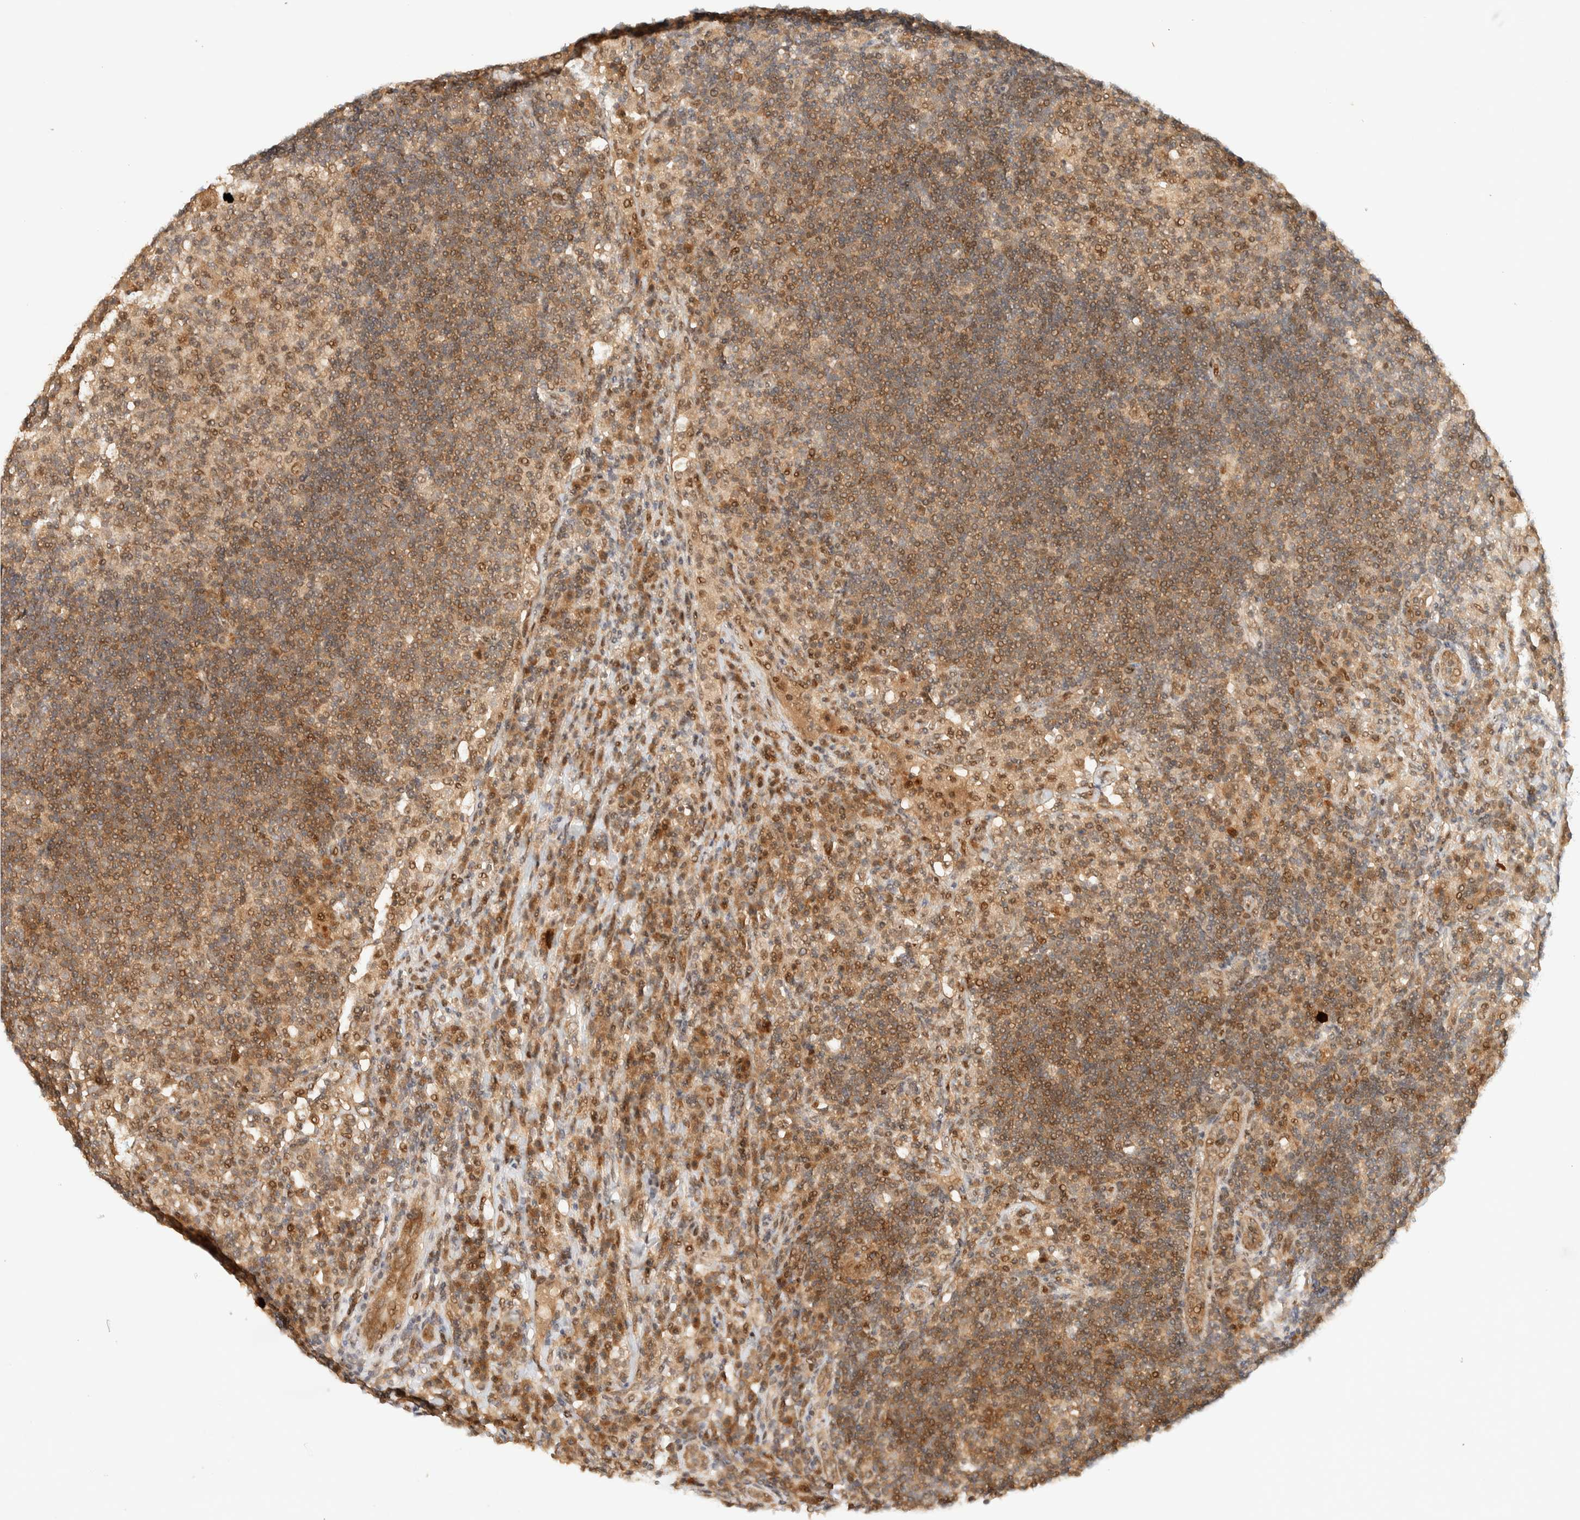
{"staining": {"intensity": "moderate", "quantity": ">75%", "location": "cytoplasmic/membranous,nuclear"}, "tissue": "lymph node", "cell_type": "Germinal center cells", "image_type": "normal", "snomed": [{"axis": "morphology", "description": "Normal tissue, NOS"}, {"axis": "topography", "description": "Lymph node"}], "caption": "Moderate cytoplasmic/membranous,nuclear positivity is identified in about >75% of germinal center cells in benign lymph node. (brown staining indicates protein expression, while blue staining denotes nuclei).", "gene": "ZBTB34", "patient": {"sex": "female", "age": 53}}